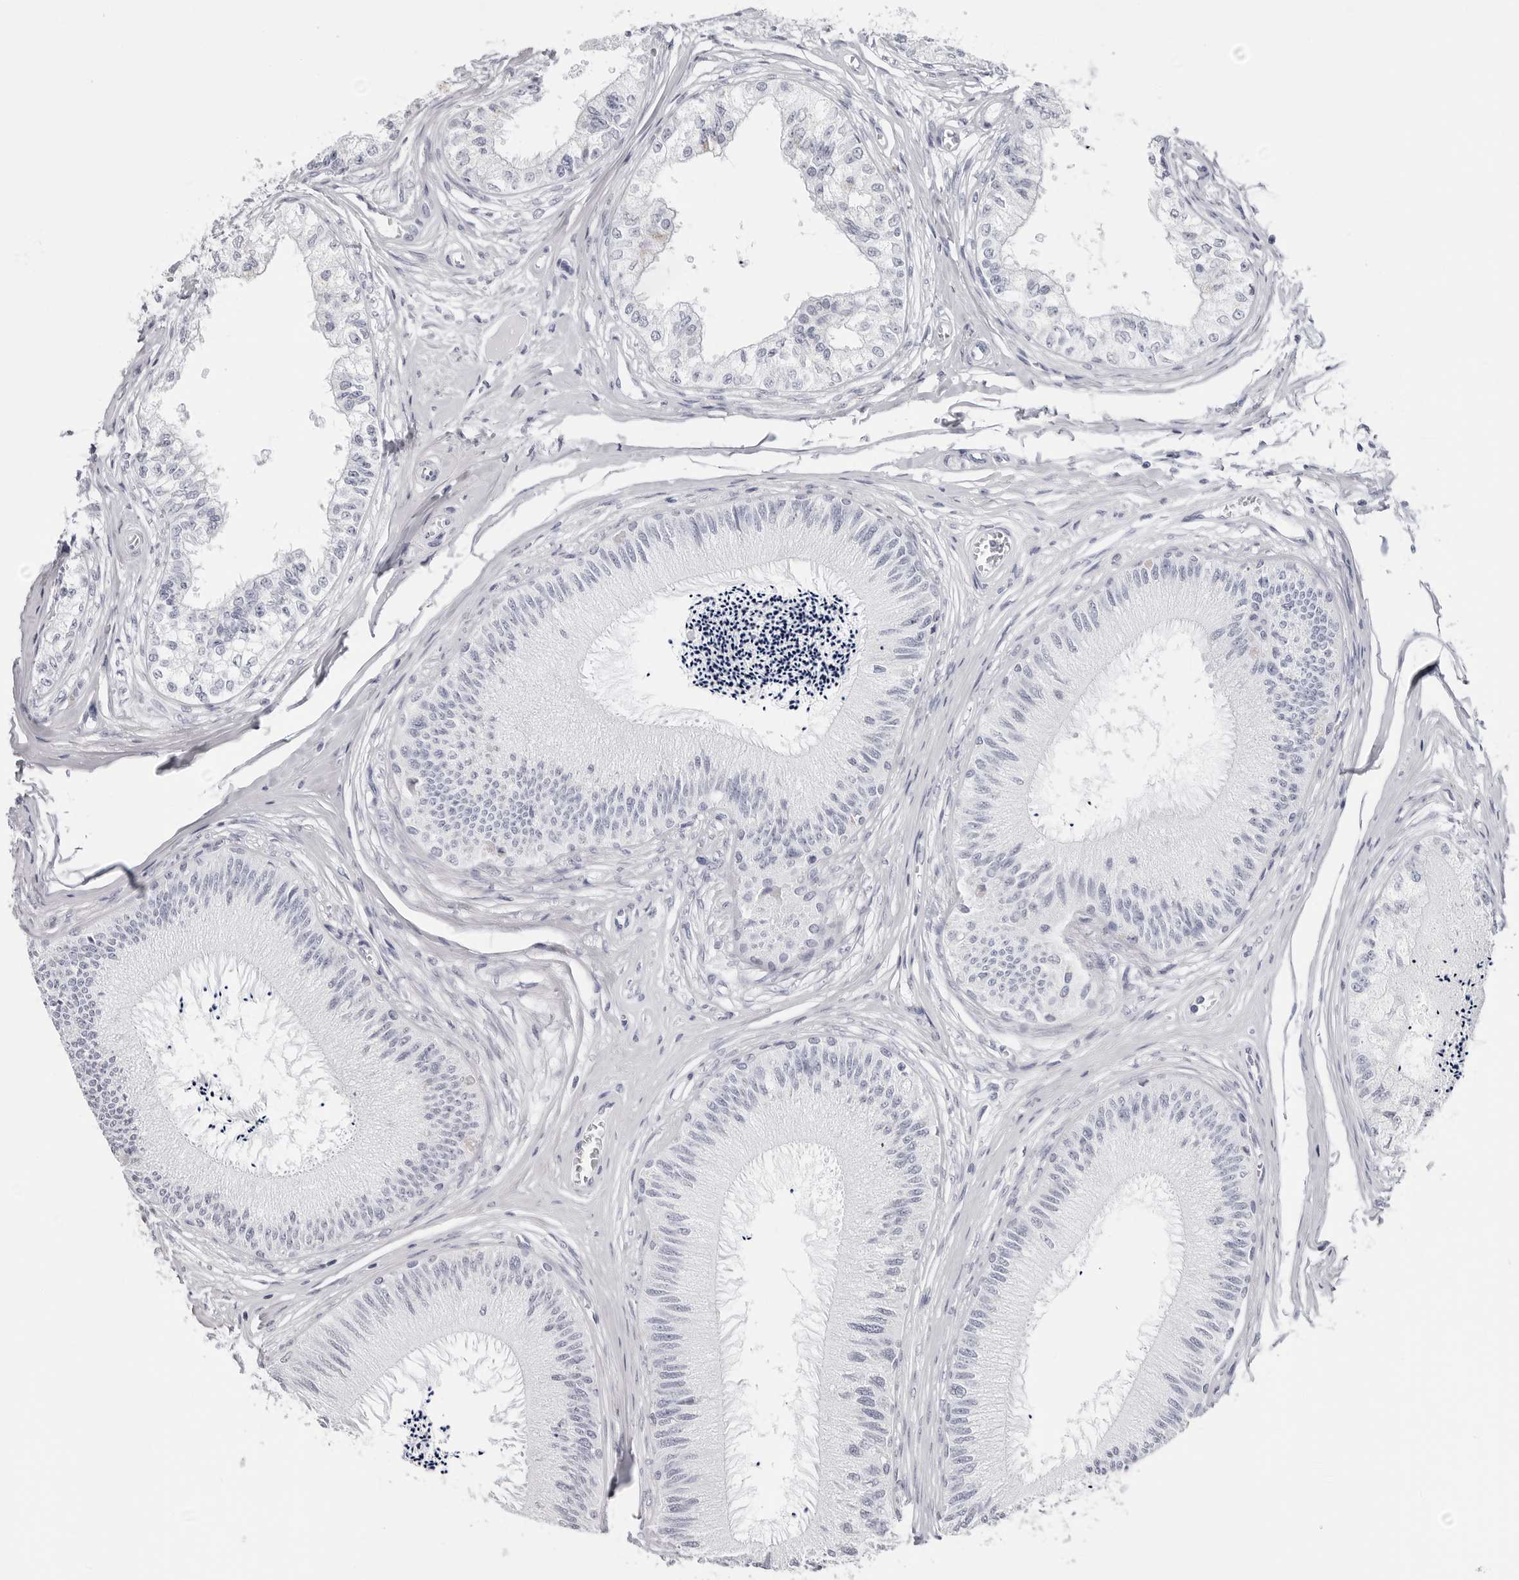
{"staining": {"intensity": "negative", "quantity": "none", "location": "none"}, "tissue": "epididymis", "cell_type": "Glandular cells", "image_type": "normal", "snomed": [{"axis": "morphology", "description": "Normal tissue, NOS"}, {"axis": "topography", "description": "Epididymis"}], "caption": "Human epididymis stained for a protein using IHC reveals no staining in glandular cells.", "gene": "CST2", "patient": {"sex": "male", "age": 79}}